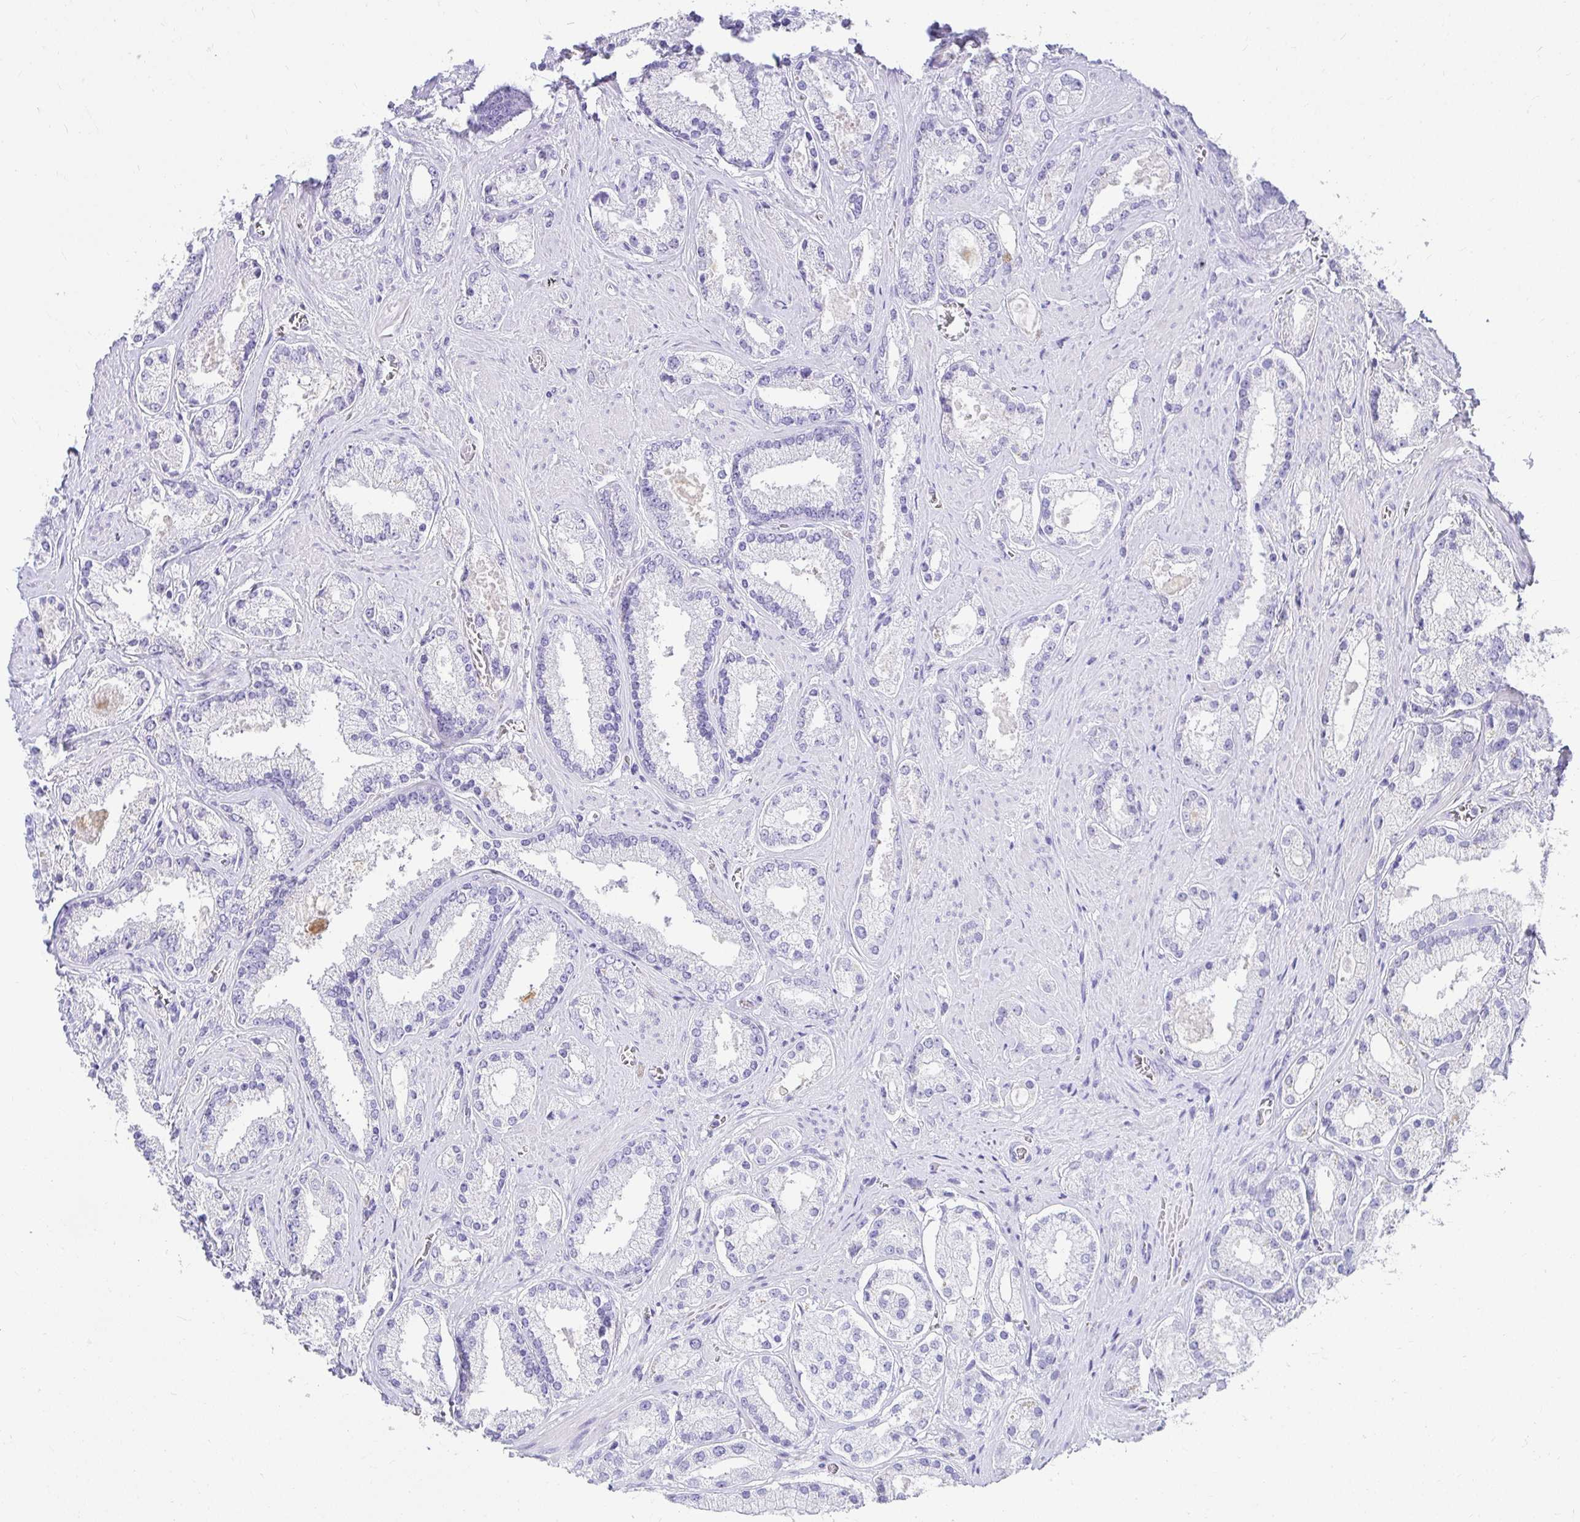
{"staining": {"intensity": "negative", "quantity": "none", "location": "none"}, "tissue": "prostate cancer", "cell_type": "Tumor cells", "image_type": "cancer", "snomed": [{"axis": "morphology", "description": "Adenocarcinoma, High grade"}, {"axis": "topography", "description": "Prostate"}], "caption": "DAB immunohistochemical staining of prostate cancer (adenocarcinoma (high-grade)) reveals no significant staining in tumor cells.", "gene": "CHAT", "patient": {"sex": "male", "age": 67}}